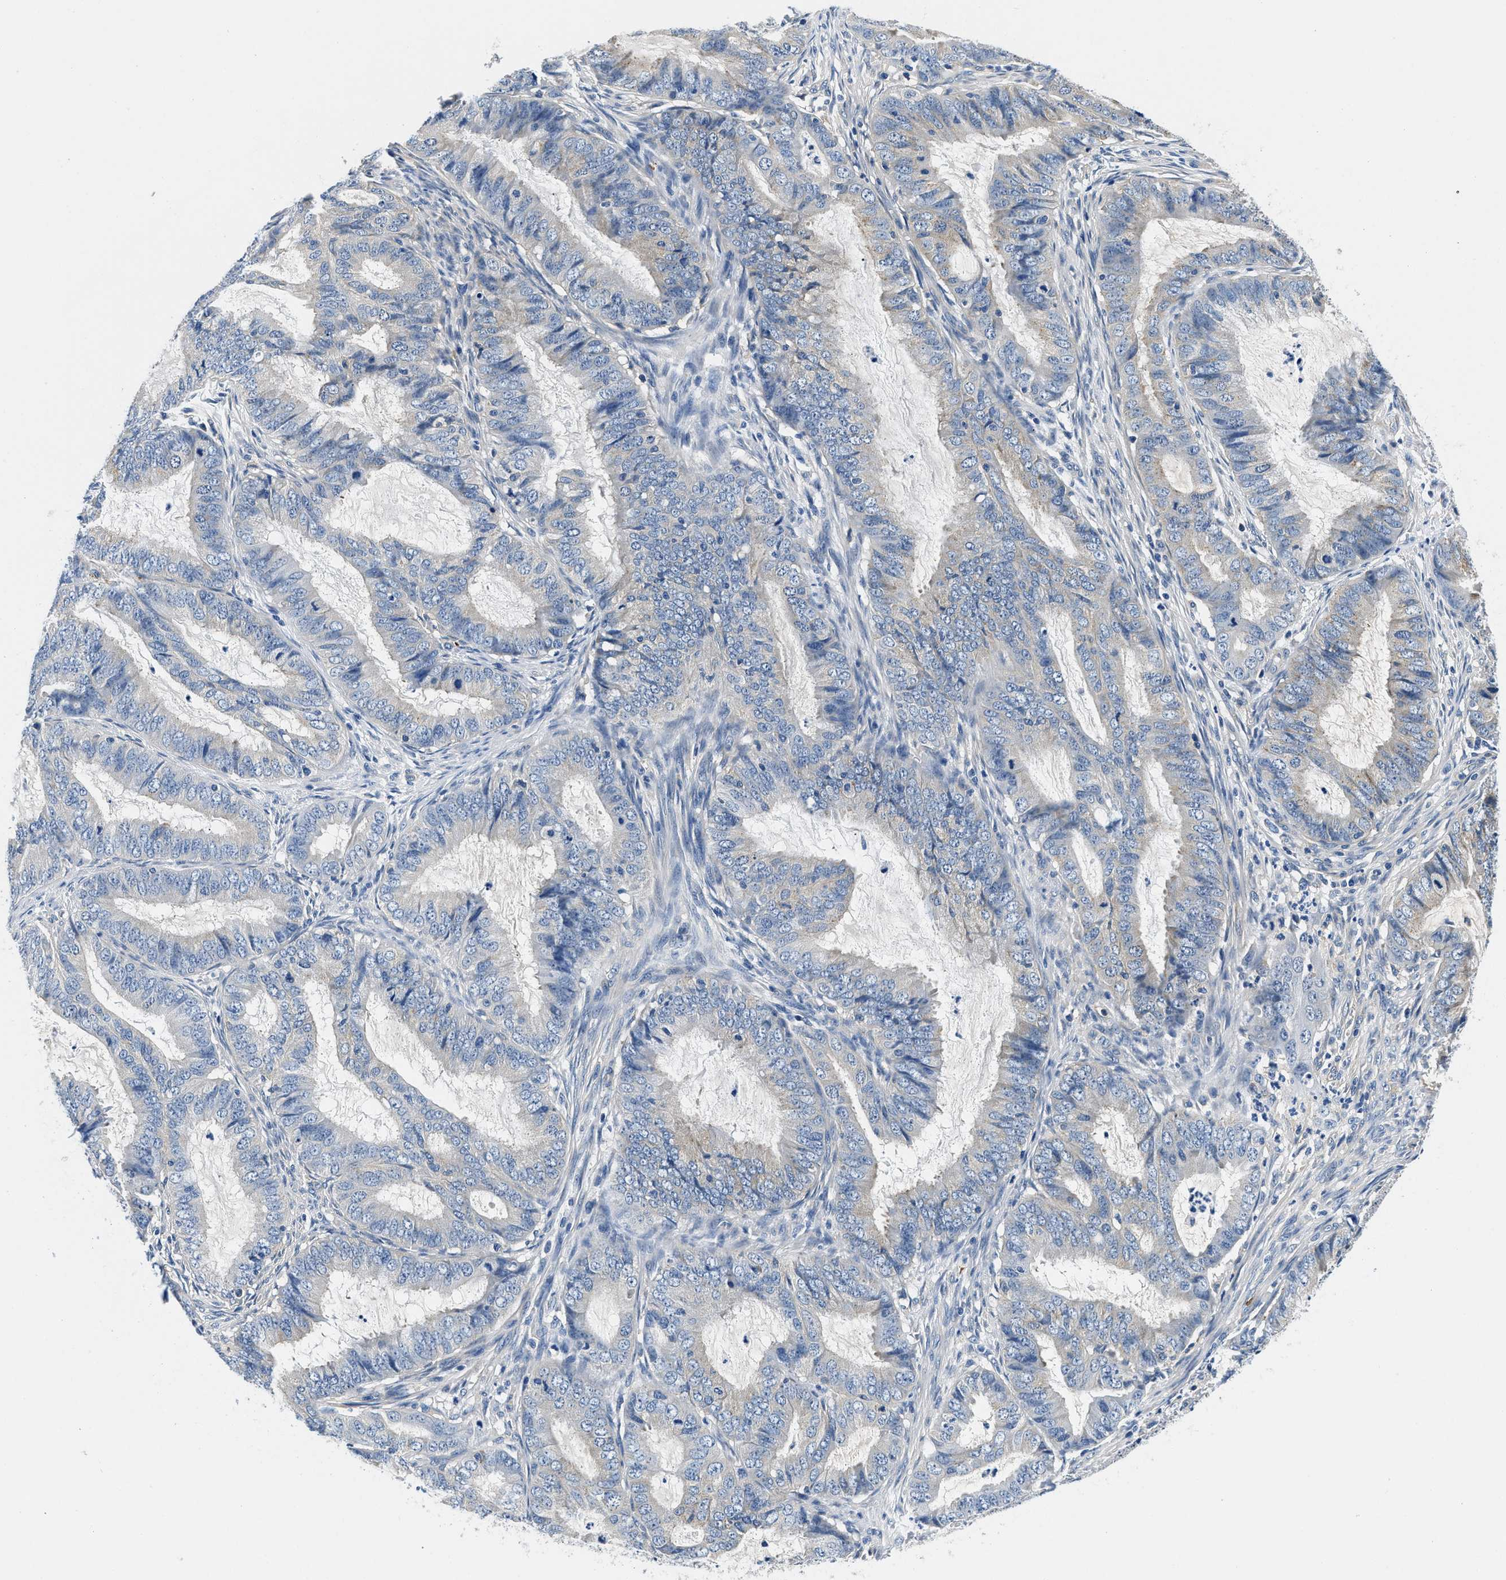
{"staining": {"intensity": "negative", "quantity": "none", "location": "none"}, "tissue": "endometrial cancer", "cell_type": "Tumor cells", "image_type": "cancer", "snomed": [{"axis": "morphology", "description": "Adenocarcinoma, NOS"}, {"axis": "topography", "description": "Endometrium"}], "caption": "The immunohistochemistry histopathology image has no significant positivity in tumor cells of adenocarcinoma (endometrial) tissue.", "gene": "ZFAND3", "patient": {"sex": "female", "age": 70}}